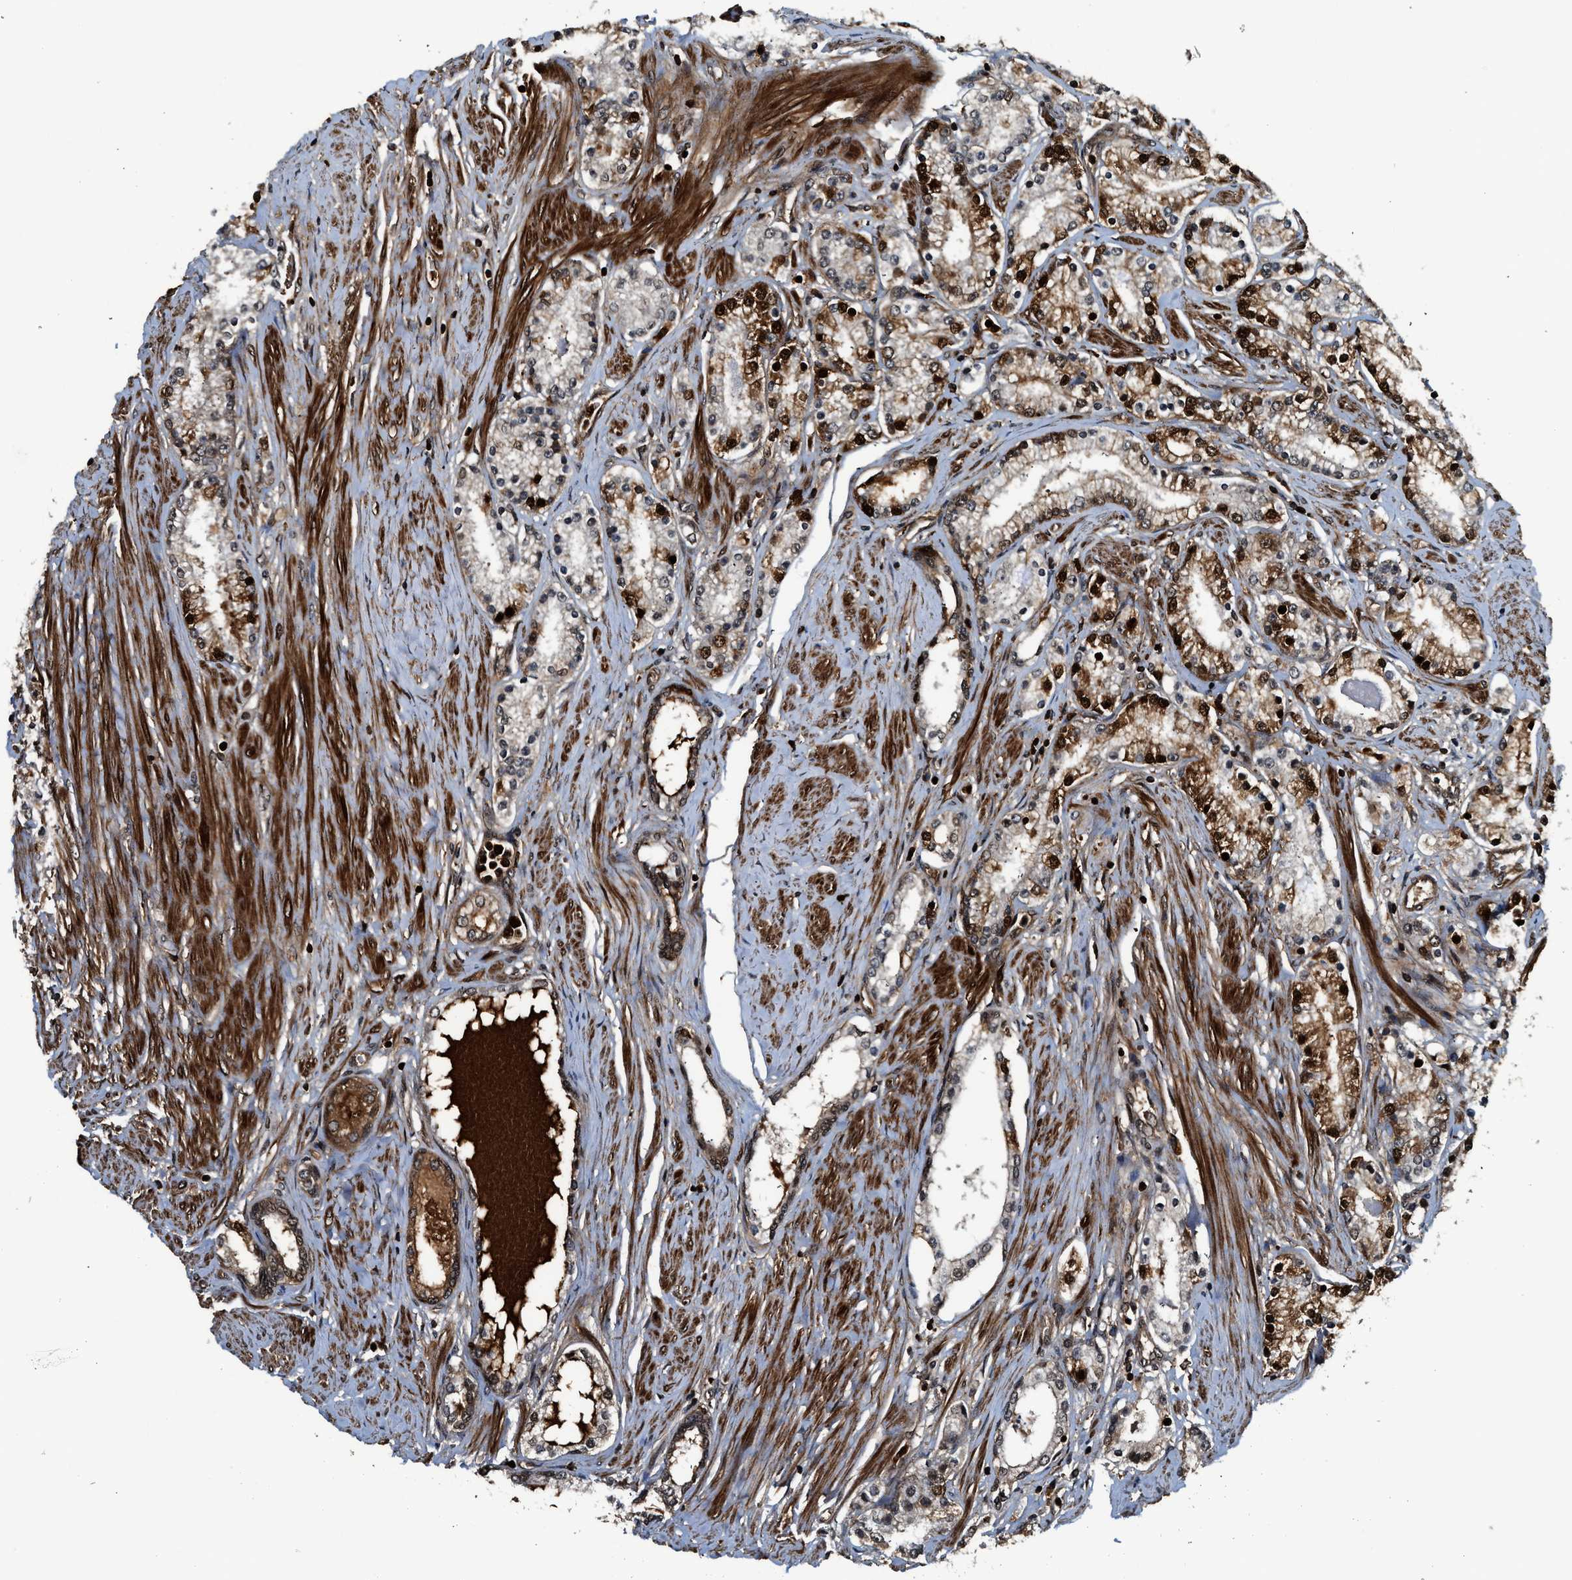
{"staining": {"intensity": "strong", "quantity": "<25%", "location": "cytoplasmic/membranous,nuclear"}, "tissue": "prostate cancer", "cell_type": "Tumor cells", "image_type": "cancer", "snomed": [{"axis": "morphology", "description": "Adenocarcinoma, Low grade"}, {"axis": "topography", "description": "Prostate"}], "caption": "Protein expression analysis of human prostate low-grade adenocarcinoma reveals strong cytoplasmic/membranous and nuclear staining in approximately <25% of tumor cells.", "gene": "MDM2", "patient": {"sex": "male", "age": 63}}